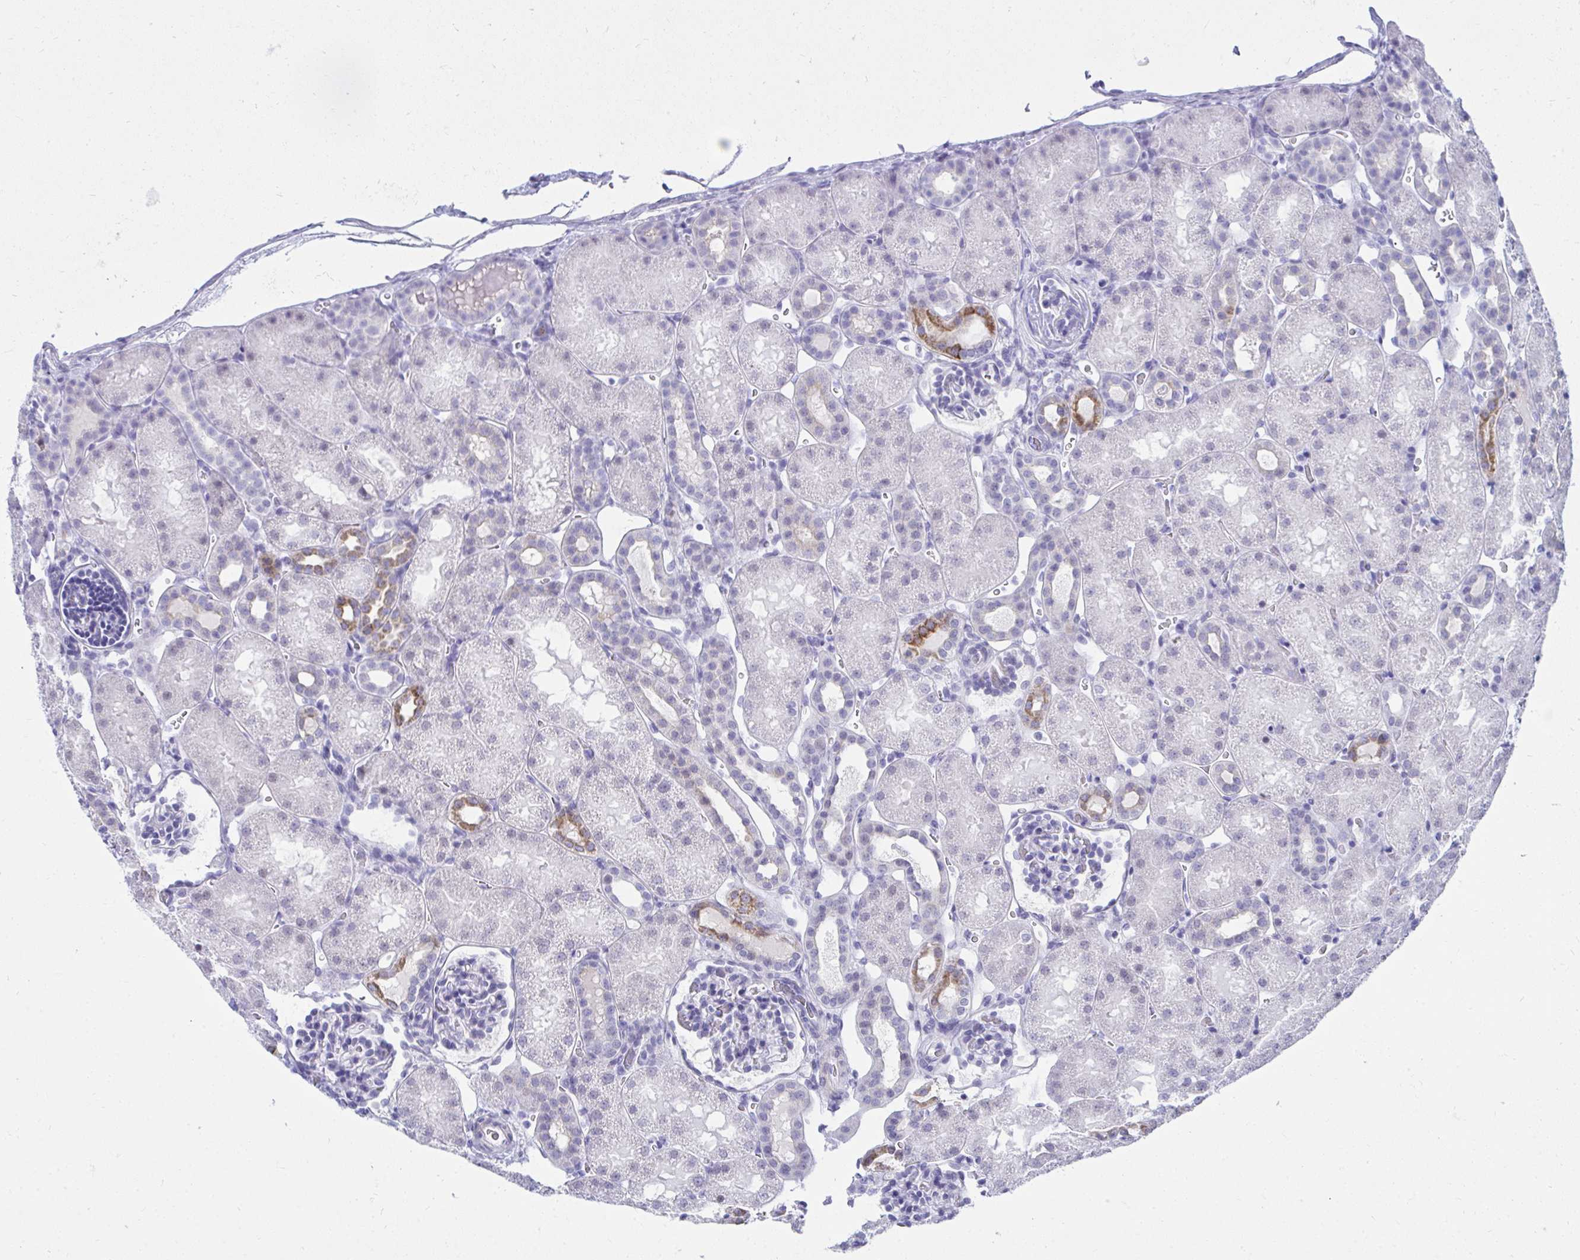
{"staining": {"intensity": "negative", "quantity": "none", "location": "none"}, "tissue": "kidney", "cell_type": "Cells in glomeruli", "image_type": "normal", "snomed": [{"axis": "morphology", "description": "Normal tissue, NOS"}, {"axis": "topography", "description": "Kidney"}], "caption": "There is no significant staining in cells in glomeruli of kidney. (DAB (3,3'-diaminobenzidine) IHC visualized using brightfield microscopy, high magnification).", "gene": "OR5F1", "patient": {"sex": "male", "age": 2}}